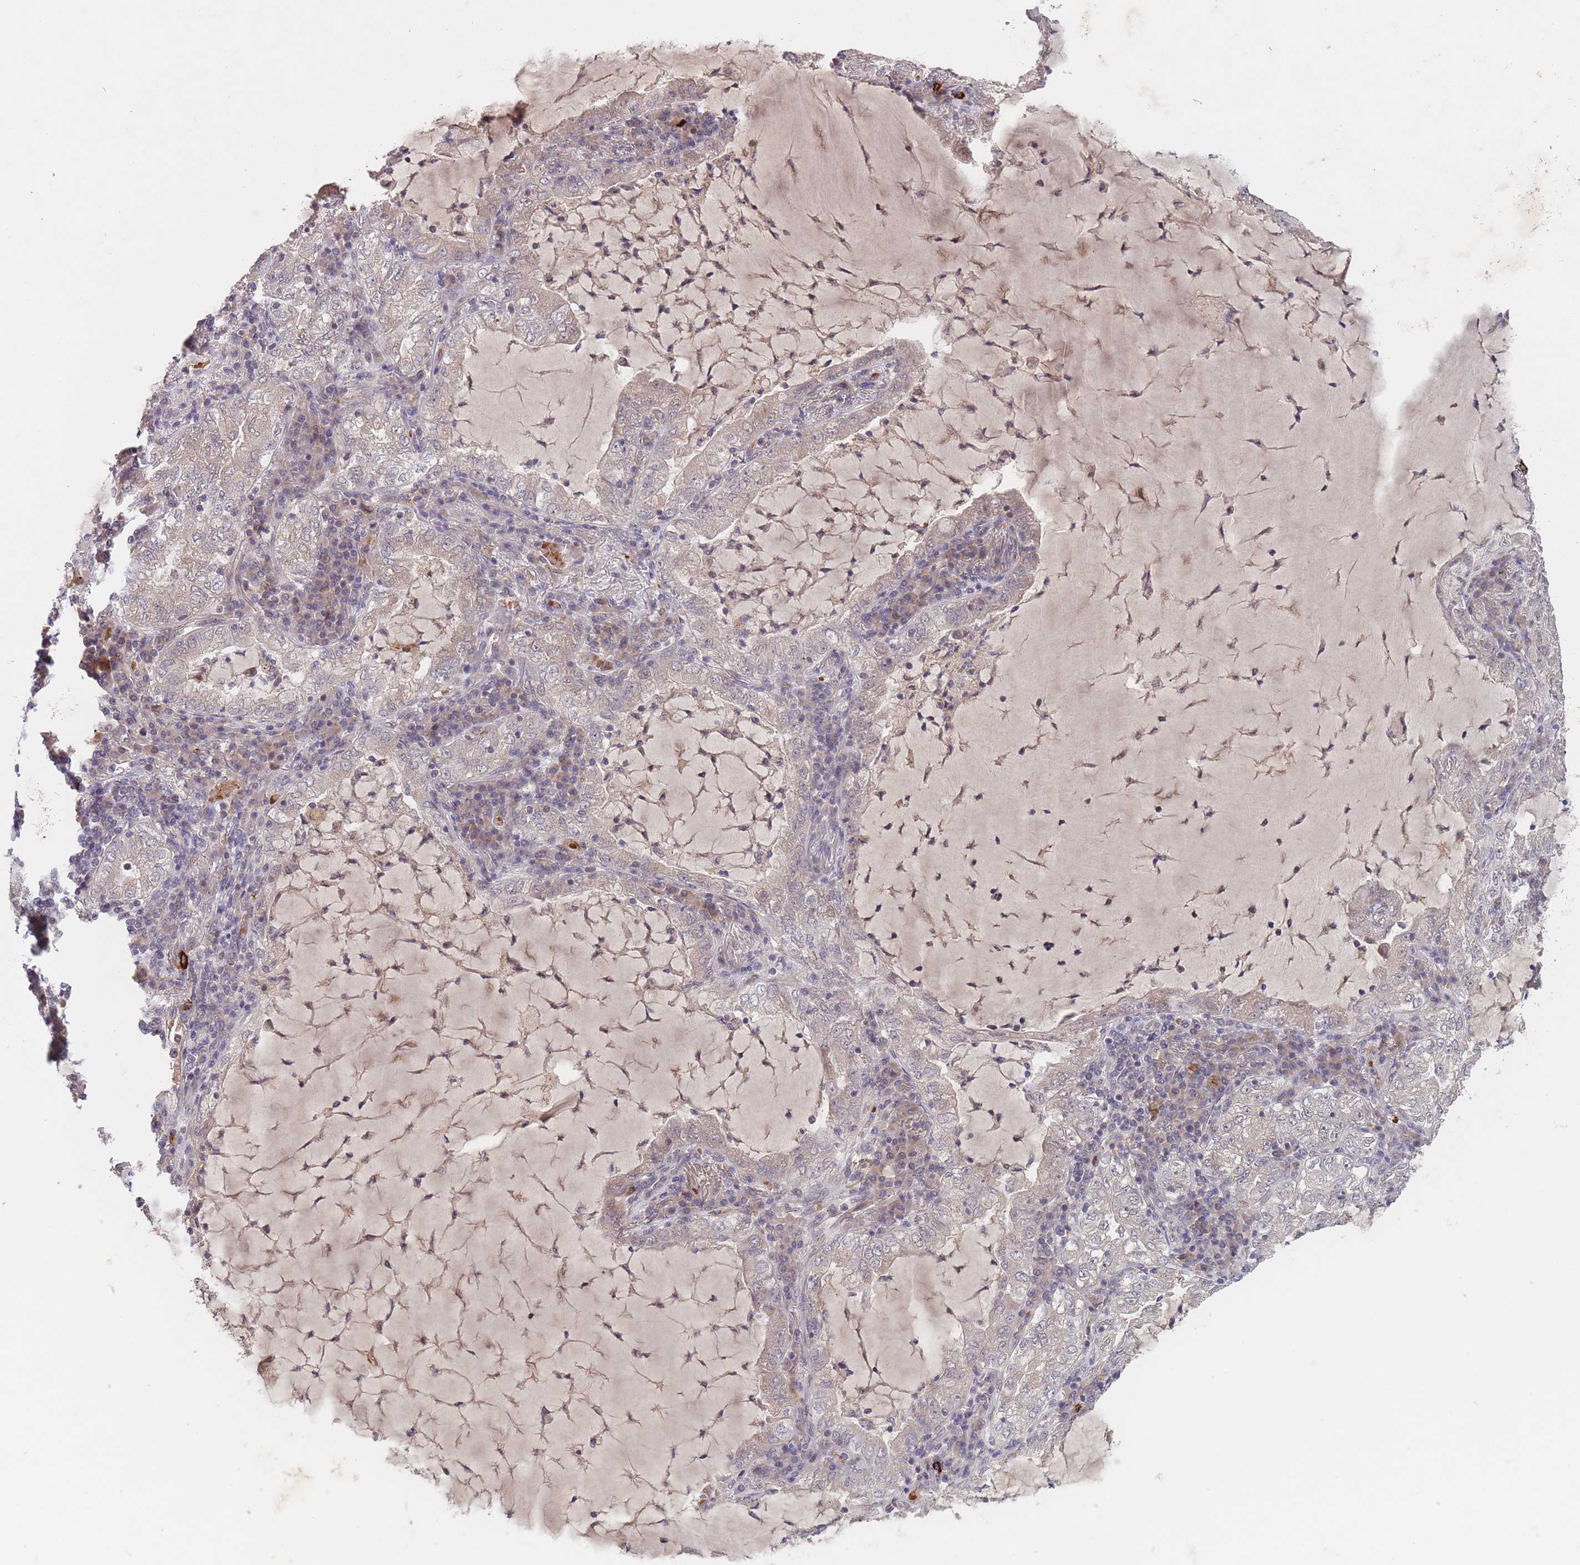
{"staining": {"intensity": "negative", "quantity": "none", "location": "none"}, "tissue": "lung cancer", "cell_type": "Tumor cells", "image_type": "cancer", "snomed": [{"axis": "morphology", "description": "Adenocarcinoma, NOS"}, {"axis": "topography", "description": "Lung"}], "caption": "Immunohistochemical staining of human lung adenocarcinoma displays no significant staining in tumor cells.", "gene": "SECTM1", "patient": {"sex": "female", "age": 73}}